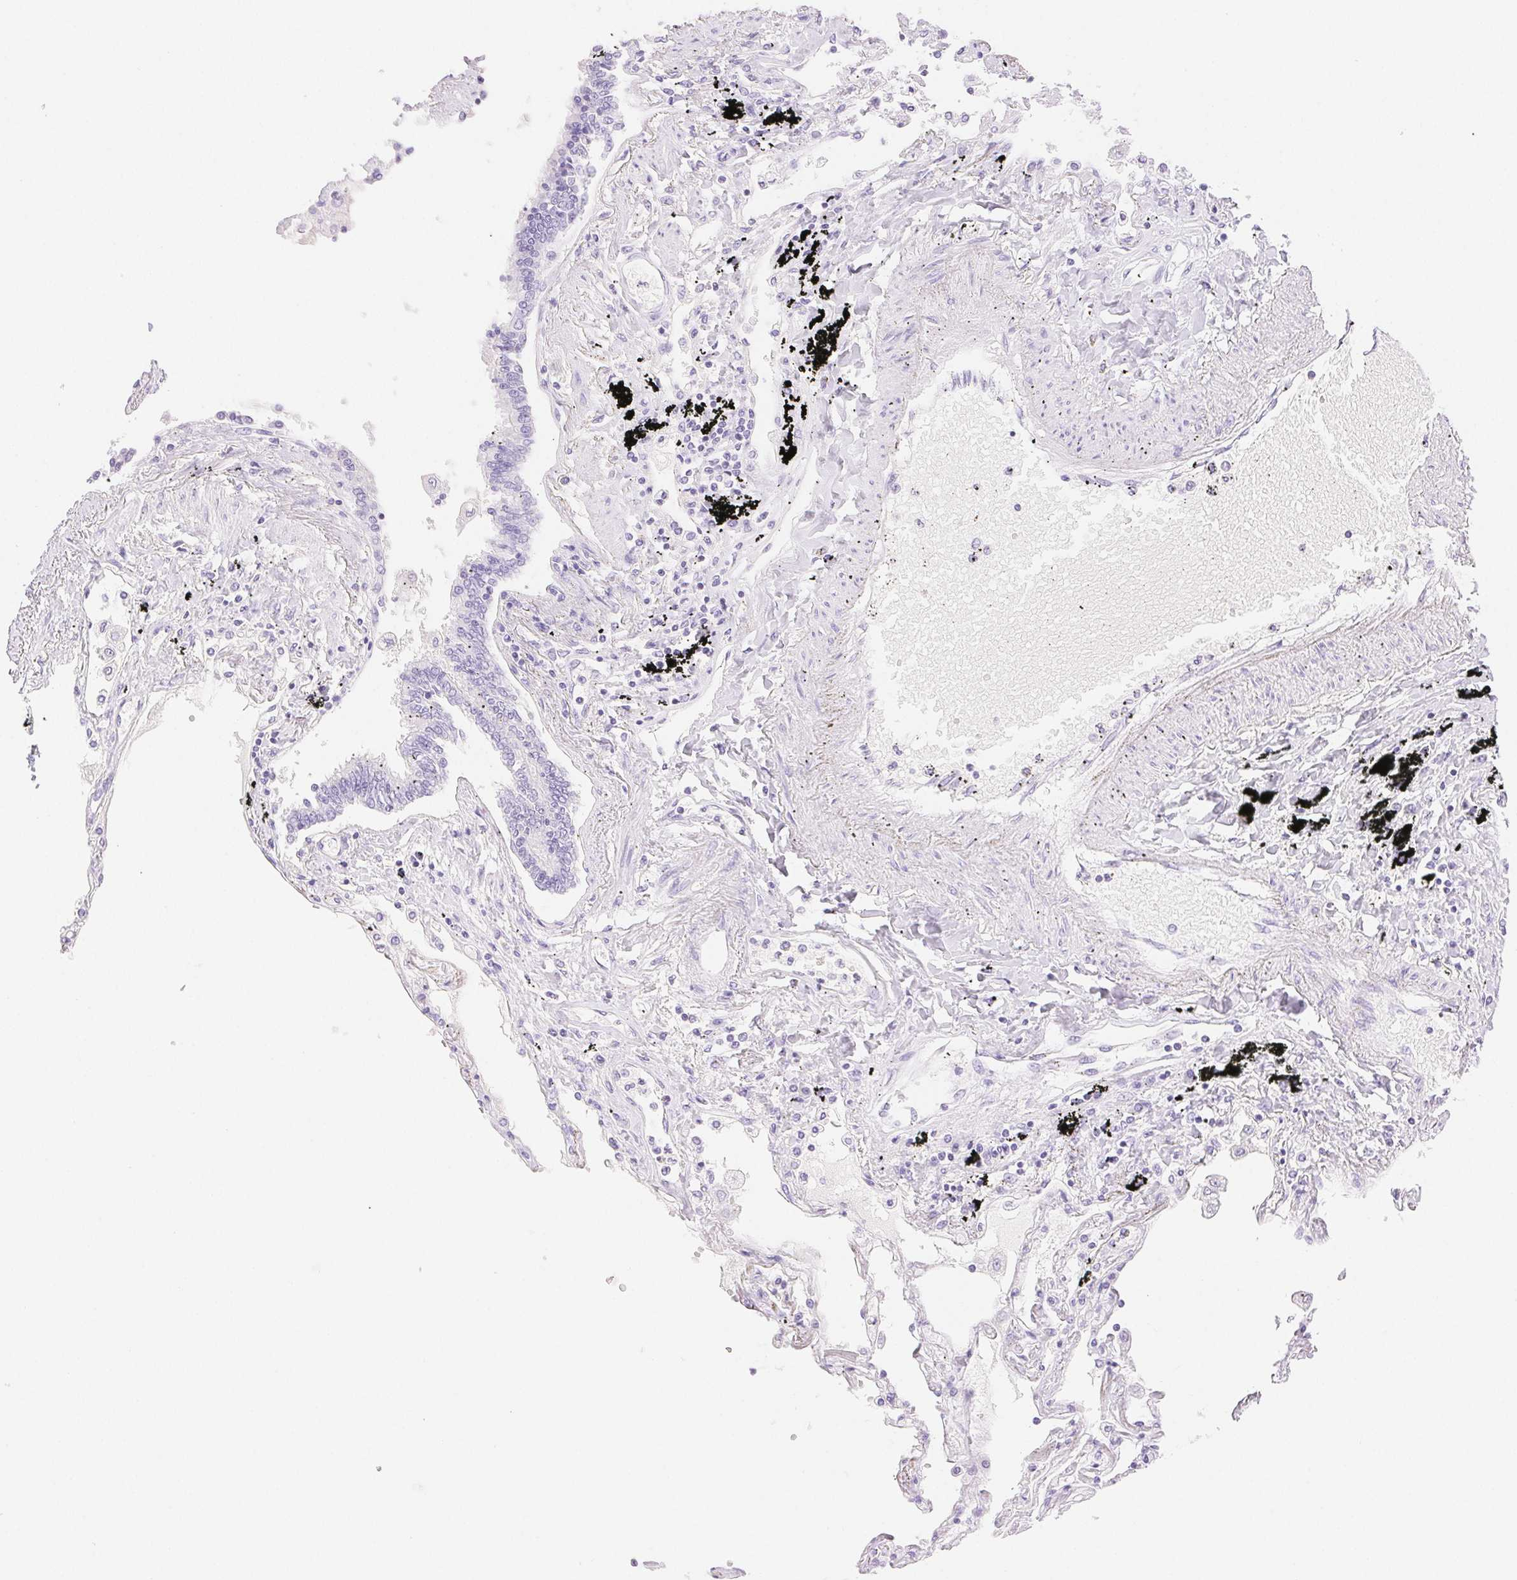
{"staining": {"intensity": "negative", "quantity": "none", "location": "none"}, "tissue": "lung", "cell_type": "Alveolar cells", "image_type": "normal", "snomed": [{"axis": "morphology", "description": "Normal tissue, NOS"}, {"axis": "morphology", "description": "Adenocarcinoma, NOS"}, {"axis": "topography", "description": "Cartilage tissue"}, {"axis": "topography", "description": "Lung"}], "caption": "DAB (3,3'-diaminobenzidine) immunohistochemical staining of benign human lung exhibits no significant positivity in alveolar cells. The staining was performed using DAB to visualize the protein expression in brown, while the nuclei were stained in blue with hematoxylin (Magnification: 20x).", "gene": "SPACA4", "patient": {"sex": "female", "age": 67}}